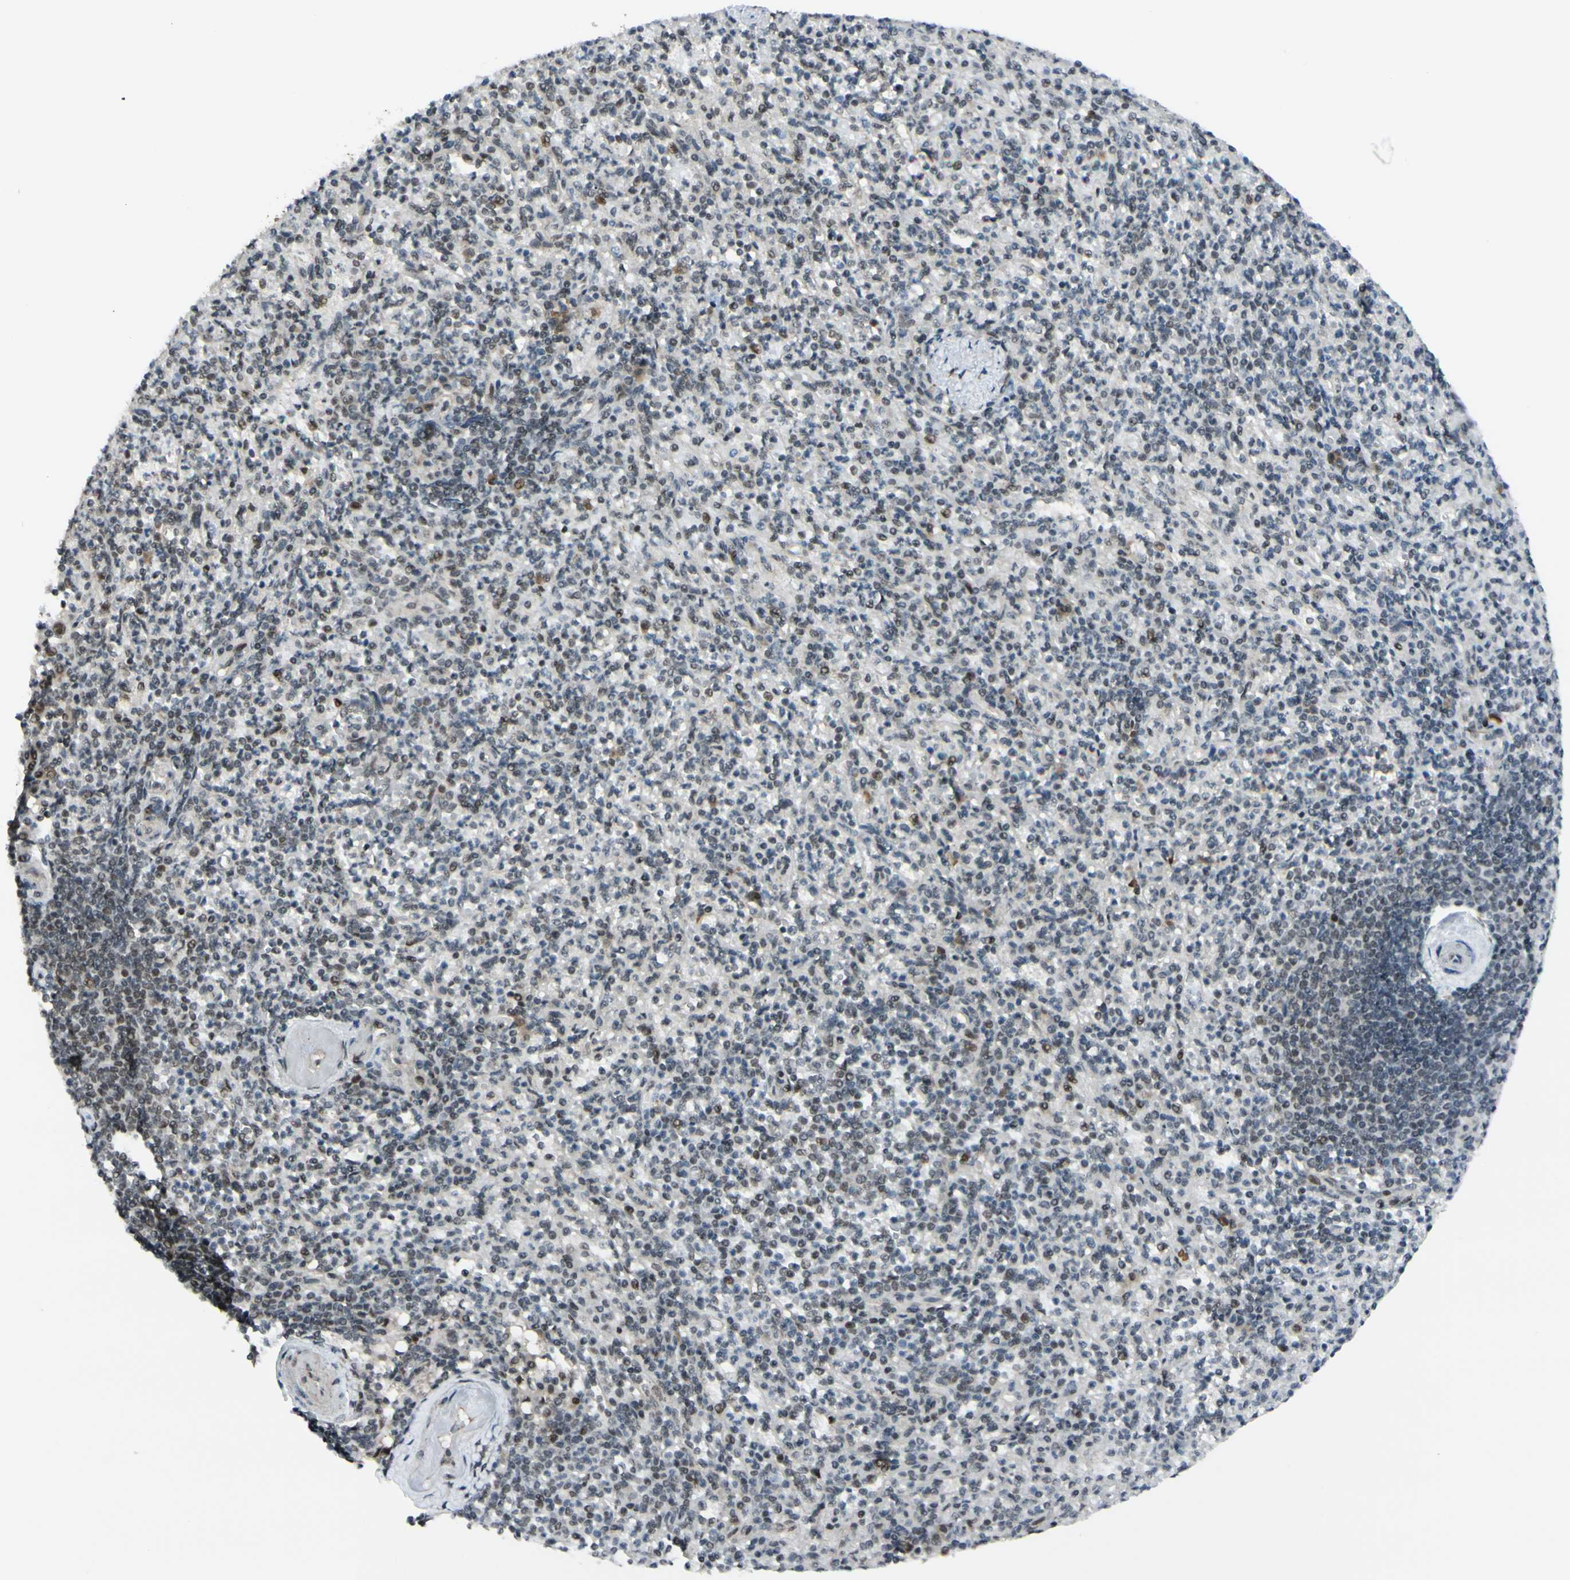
{"staining": {"intensity": "moderate", "quantity": "<25%", "location": "nuclear"}, "tissue": "spleen", "cell_type": "Cells in red pulp", "image_type": "normal", "snomed": [{"axis": "morphology", "description": "Normal tissue, NOS"}, {"axis": "topography", "description": "Spleen"}], "caption": "Cells in red pulp display low levels of moderate nuclear staining in approximately <25% of cells in unremarkable human spleen.", "gene": "BRMS1", "patient": {"sex": "female", "age": 74}}